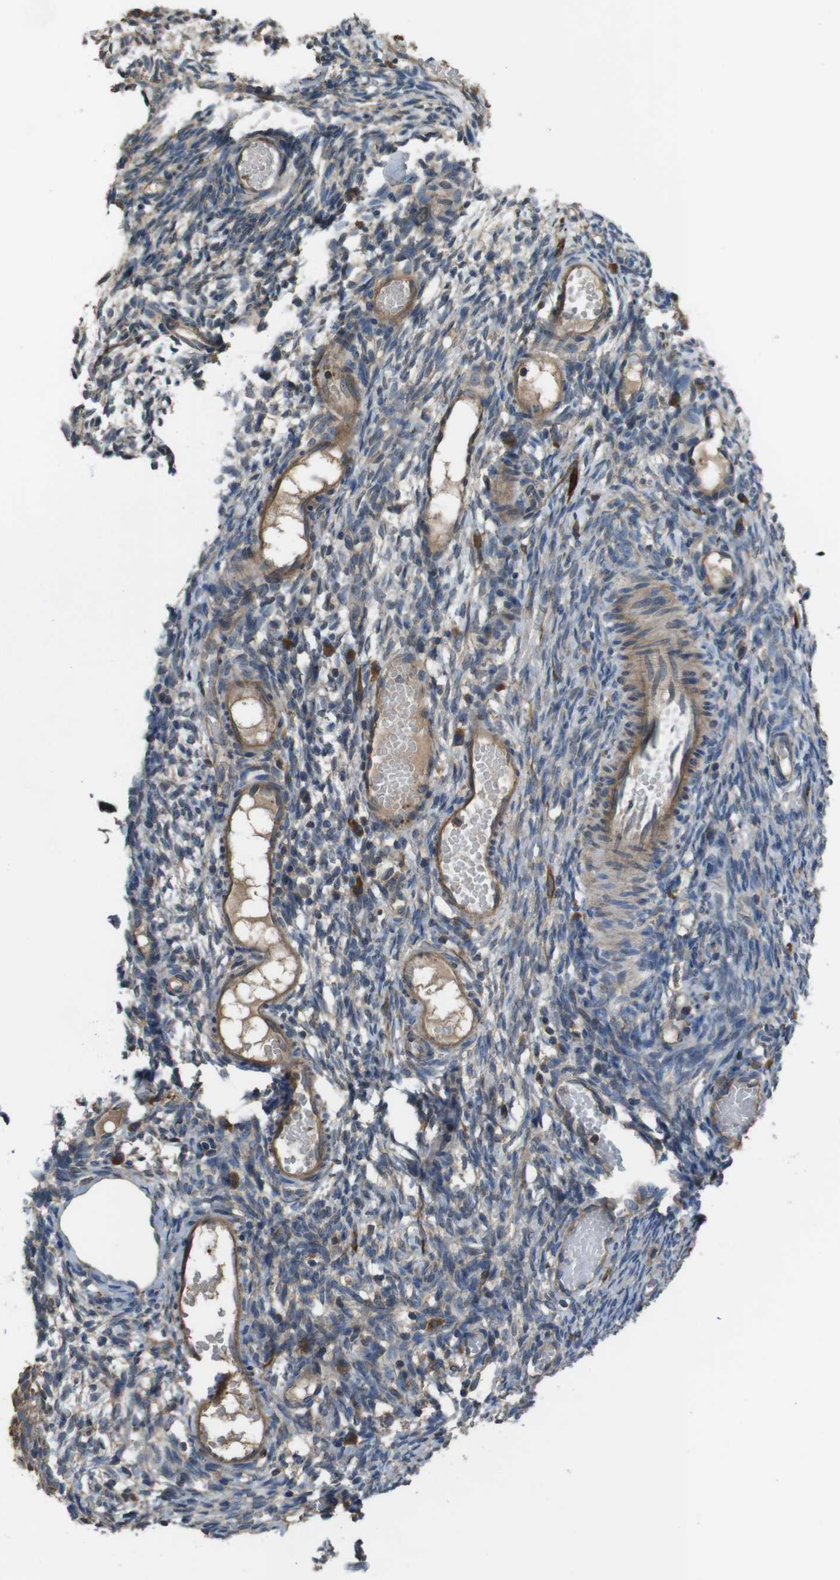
{"staining": {"intensity": "weak", "quantity": "25%-75%", "location": "cytoplasmic/membranous"}, "tissue": "ovary", "cell_type": "Ovarian stroma cells", "image_type": "normal", "snomed": [{"axis": "morphology", "description": "Normal tissue, NOS"}, {"axis": "topography", "description": "Ovary"}], "caption": "Immunohistochemistry (IHC) of unremarkable human ovary shows low levels of weak cytoplasmic/membranous positivity in about 25%-75% of ovarian stroma cells.", "gene": "FUT2", "patient": {"sex": "female", "age": 35}}